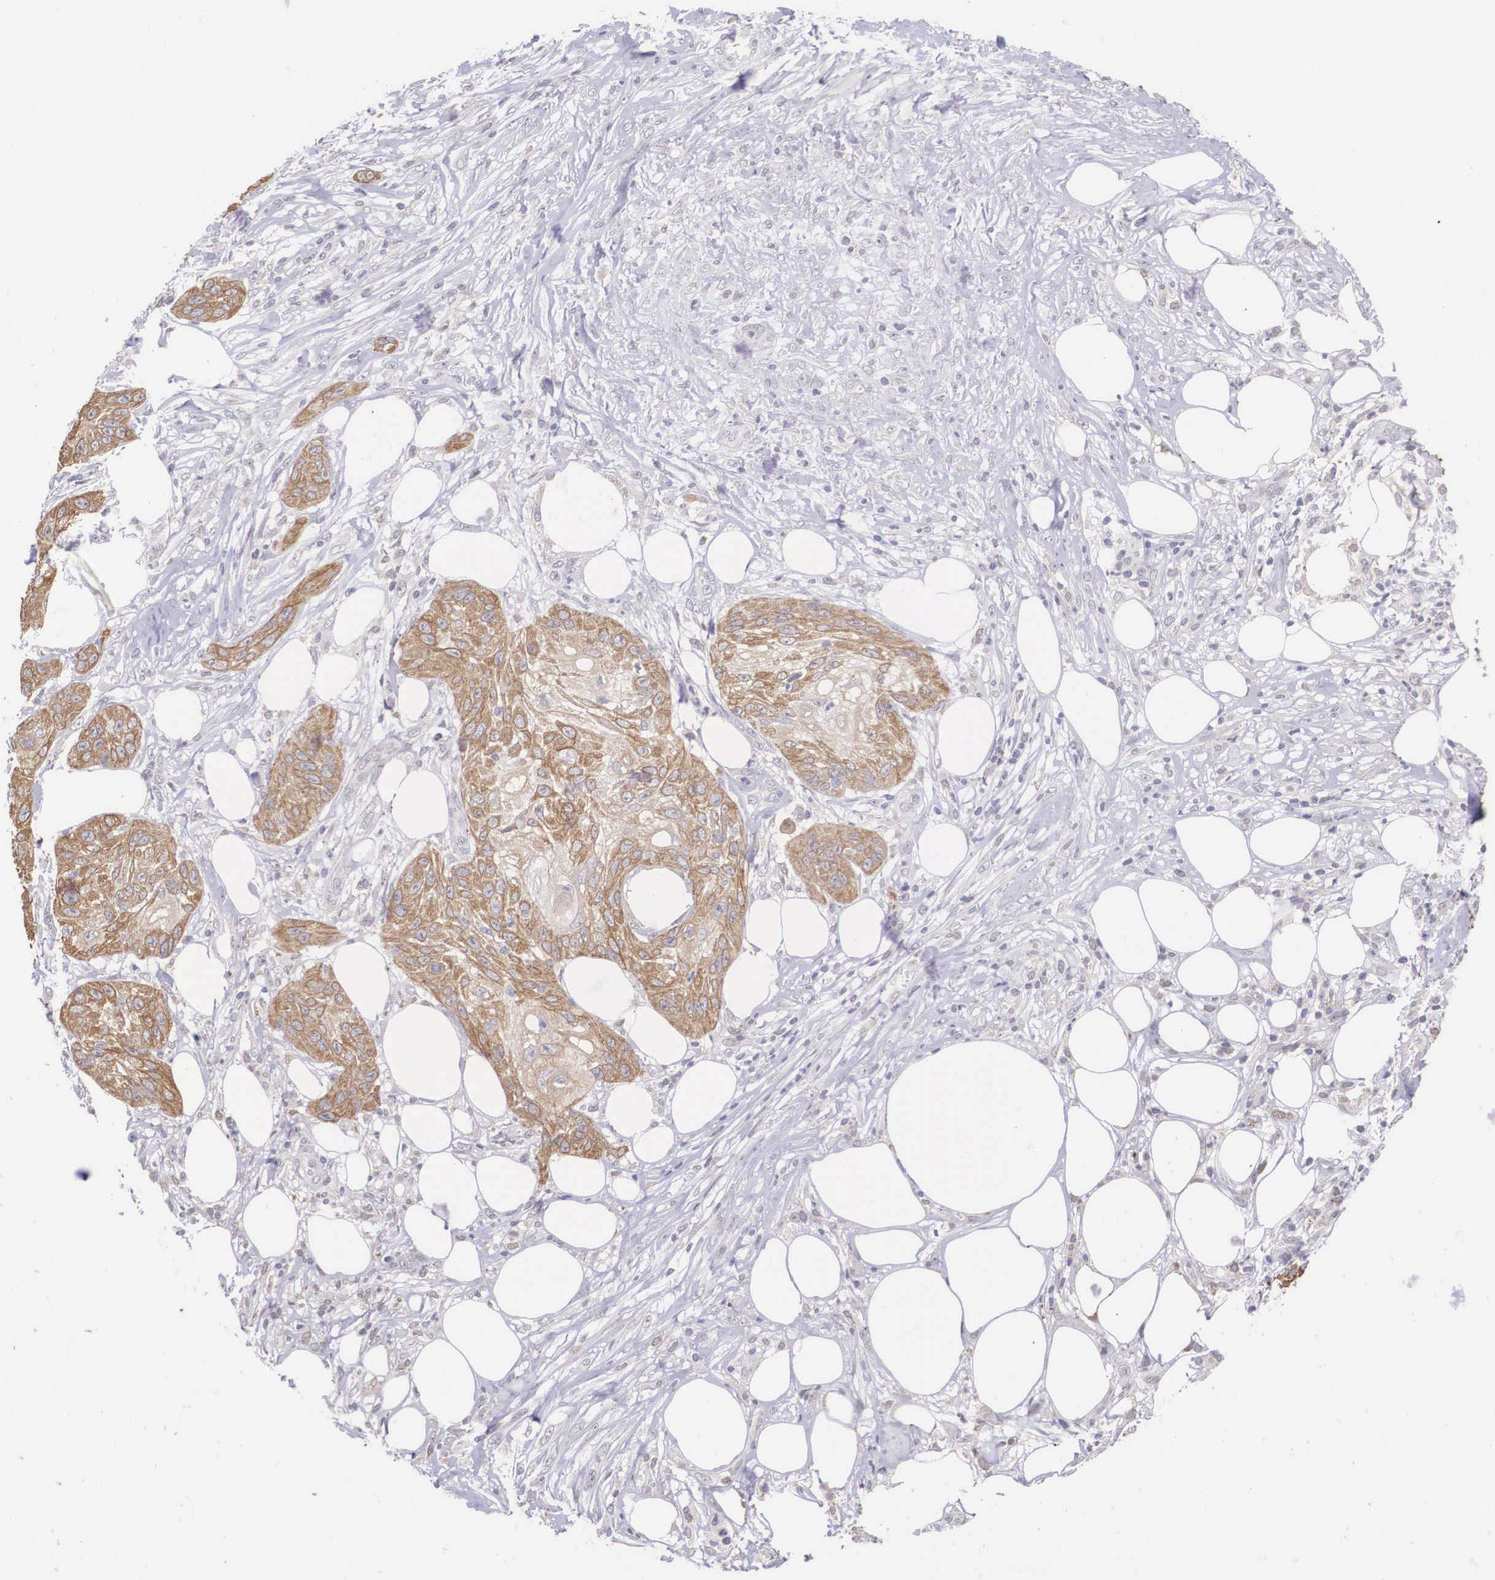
{"staining": {"intensity": "moderate", "quantity": "25%-75%", "location": "cytoplasmic/membranous"}, "tissue": "skin cancer", "cell_type": "Tumor cells", "image_type": "cancer", "snomed": [{"axis": "morphology", "description": "Squamous cell carcinoma, NOS"}, {"axis": "topography", "description": "Skin"}], "caption": "Skin cancer stained with DAB IHC reveals medium levels of moderate cytoplasmic/membranous staining in about 25%-75% of tumor cells.", "gene": "SLC25A21", "patient": {"sex": "female", "age": 88}}